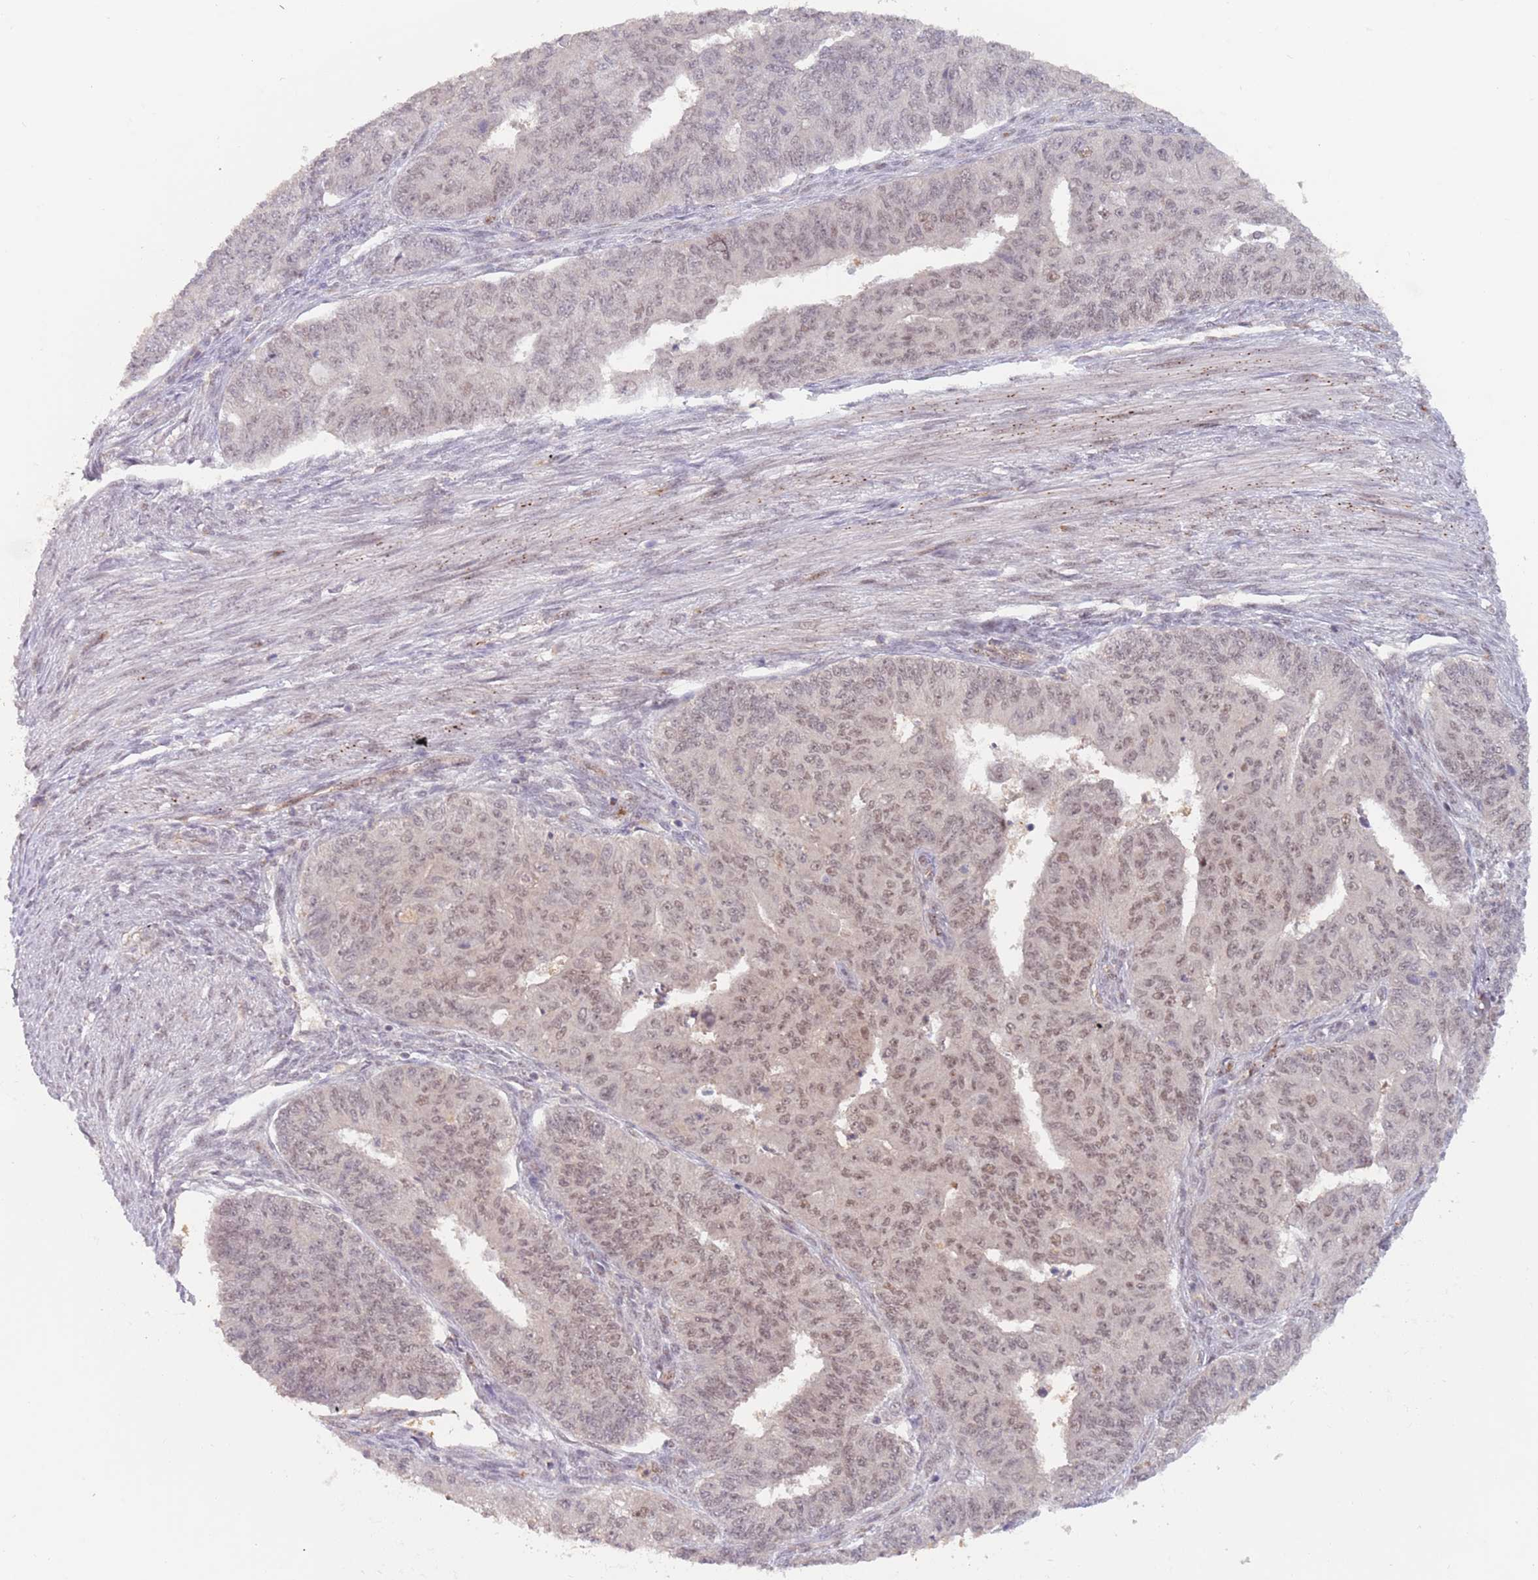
{"staining": {"intensity": "moderate", "quantity": "<25%", "location": "nuclear"}, "tissue": "endometrial cancer", "cell_type": "Tumor cells", "image_type": "cancer", "snomed": [{"axis": "morphology", "description": "Adenocarcinoma, NOS"}, {"axis": "topography", "description": "Endometrium"}], "caption": "Tumor cells exhibit low levels of moderate nuclear expression in about <25% of cells in endometrial cancer (adenocarcinoma).", "gene": "RFXANK", "patient": {"sex": "female", "age": 32}}